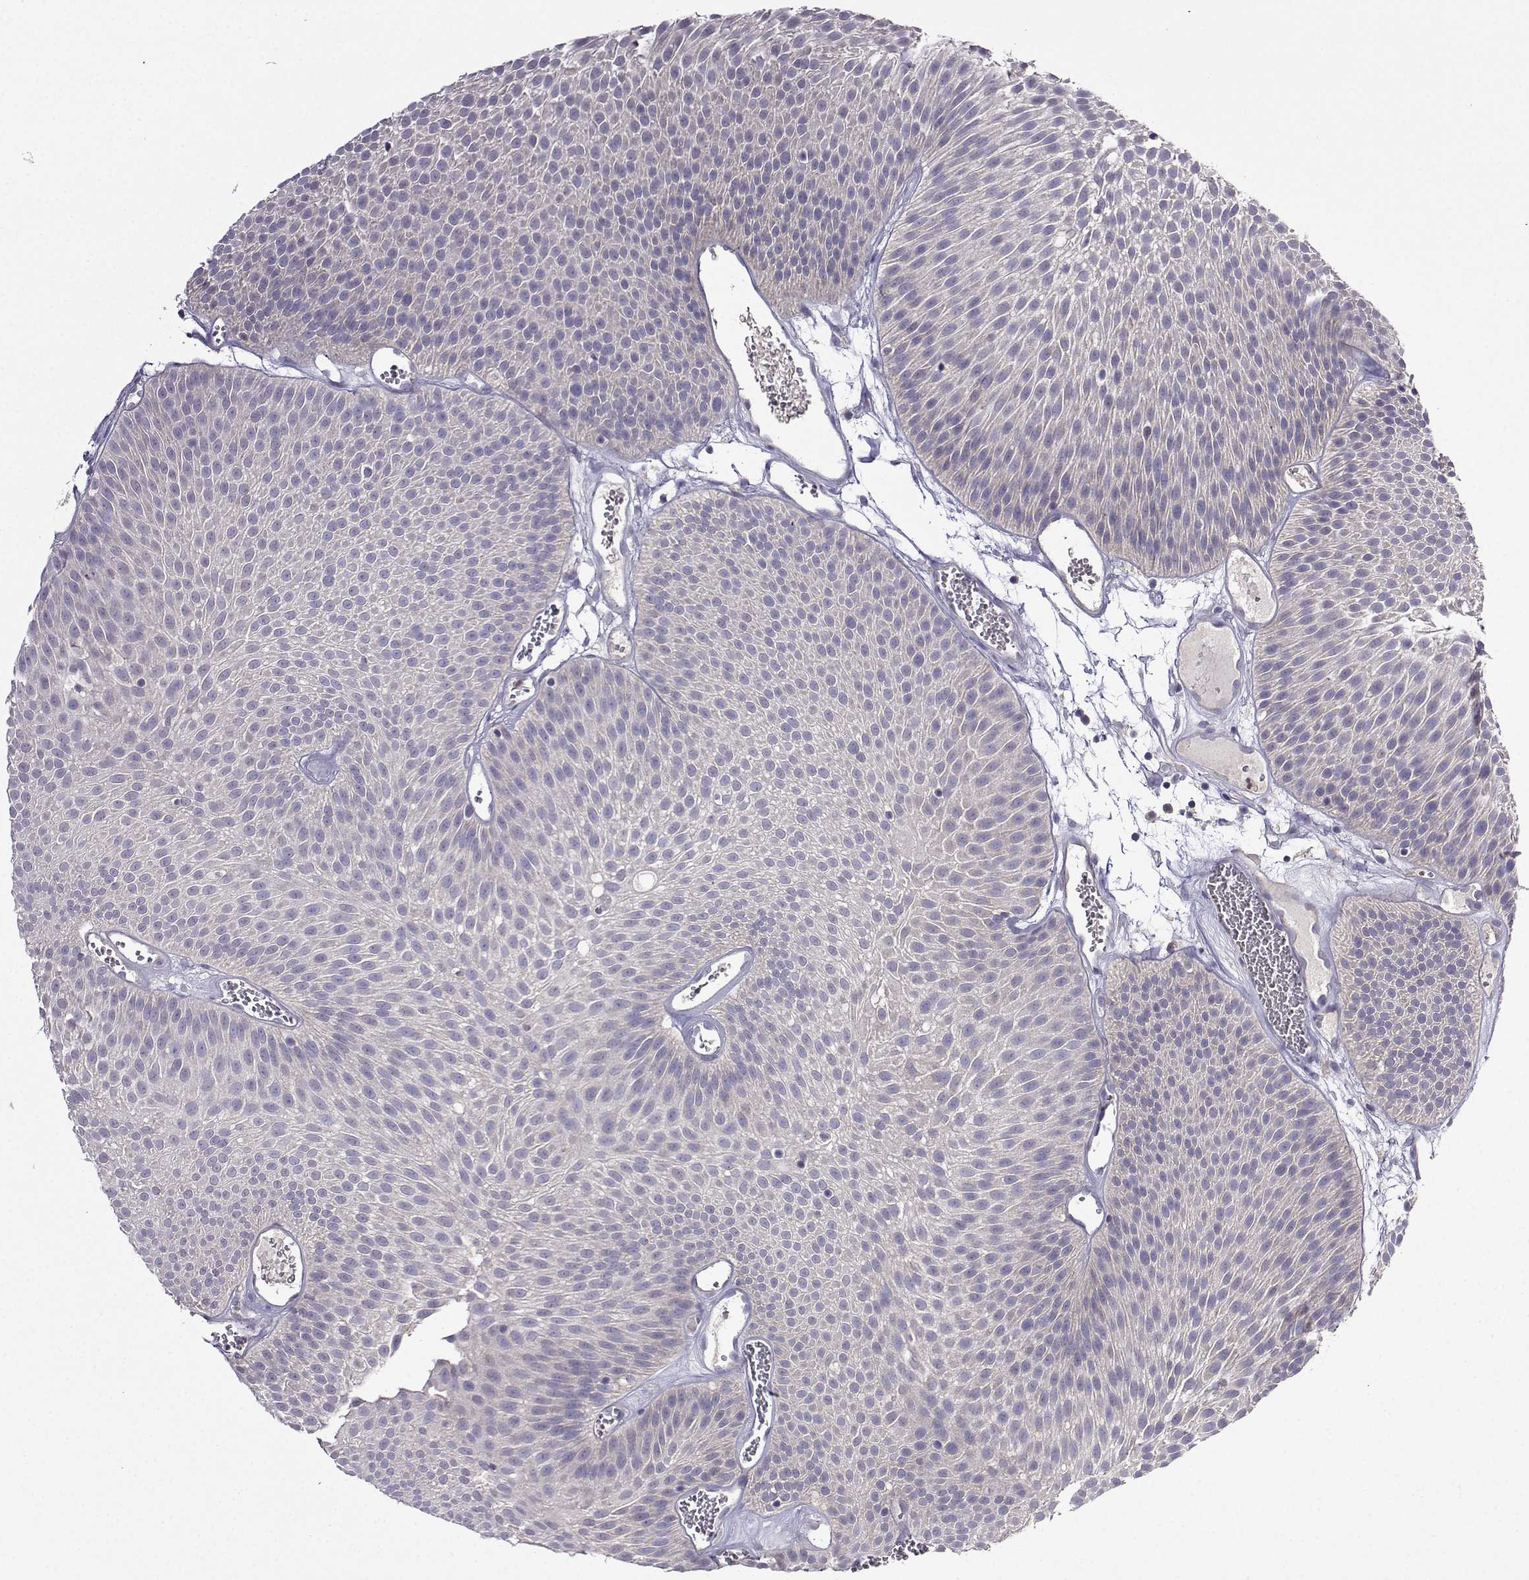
{"staining": {"intensity": "negative", "quantity": "none", "location": "none"}, "tissue": "urothelial cancer", "cell_type": "Tumor cells", "image_type": "cancer", "snomed": [{"axis": "morphology", "description": "Urothelial carcinoma, Low grade"}, {"axis": "topography", "description": "Urinary bladder"}], "caption": "Tumor cells show no significant expression in urothelial cancer.", "gene": "FCAMR", "patient": {"sex": "male", "age": 52}}